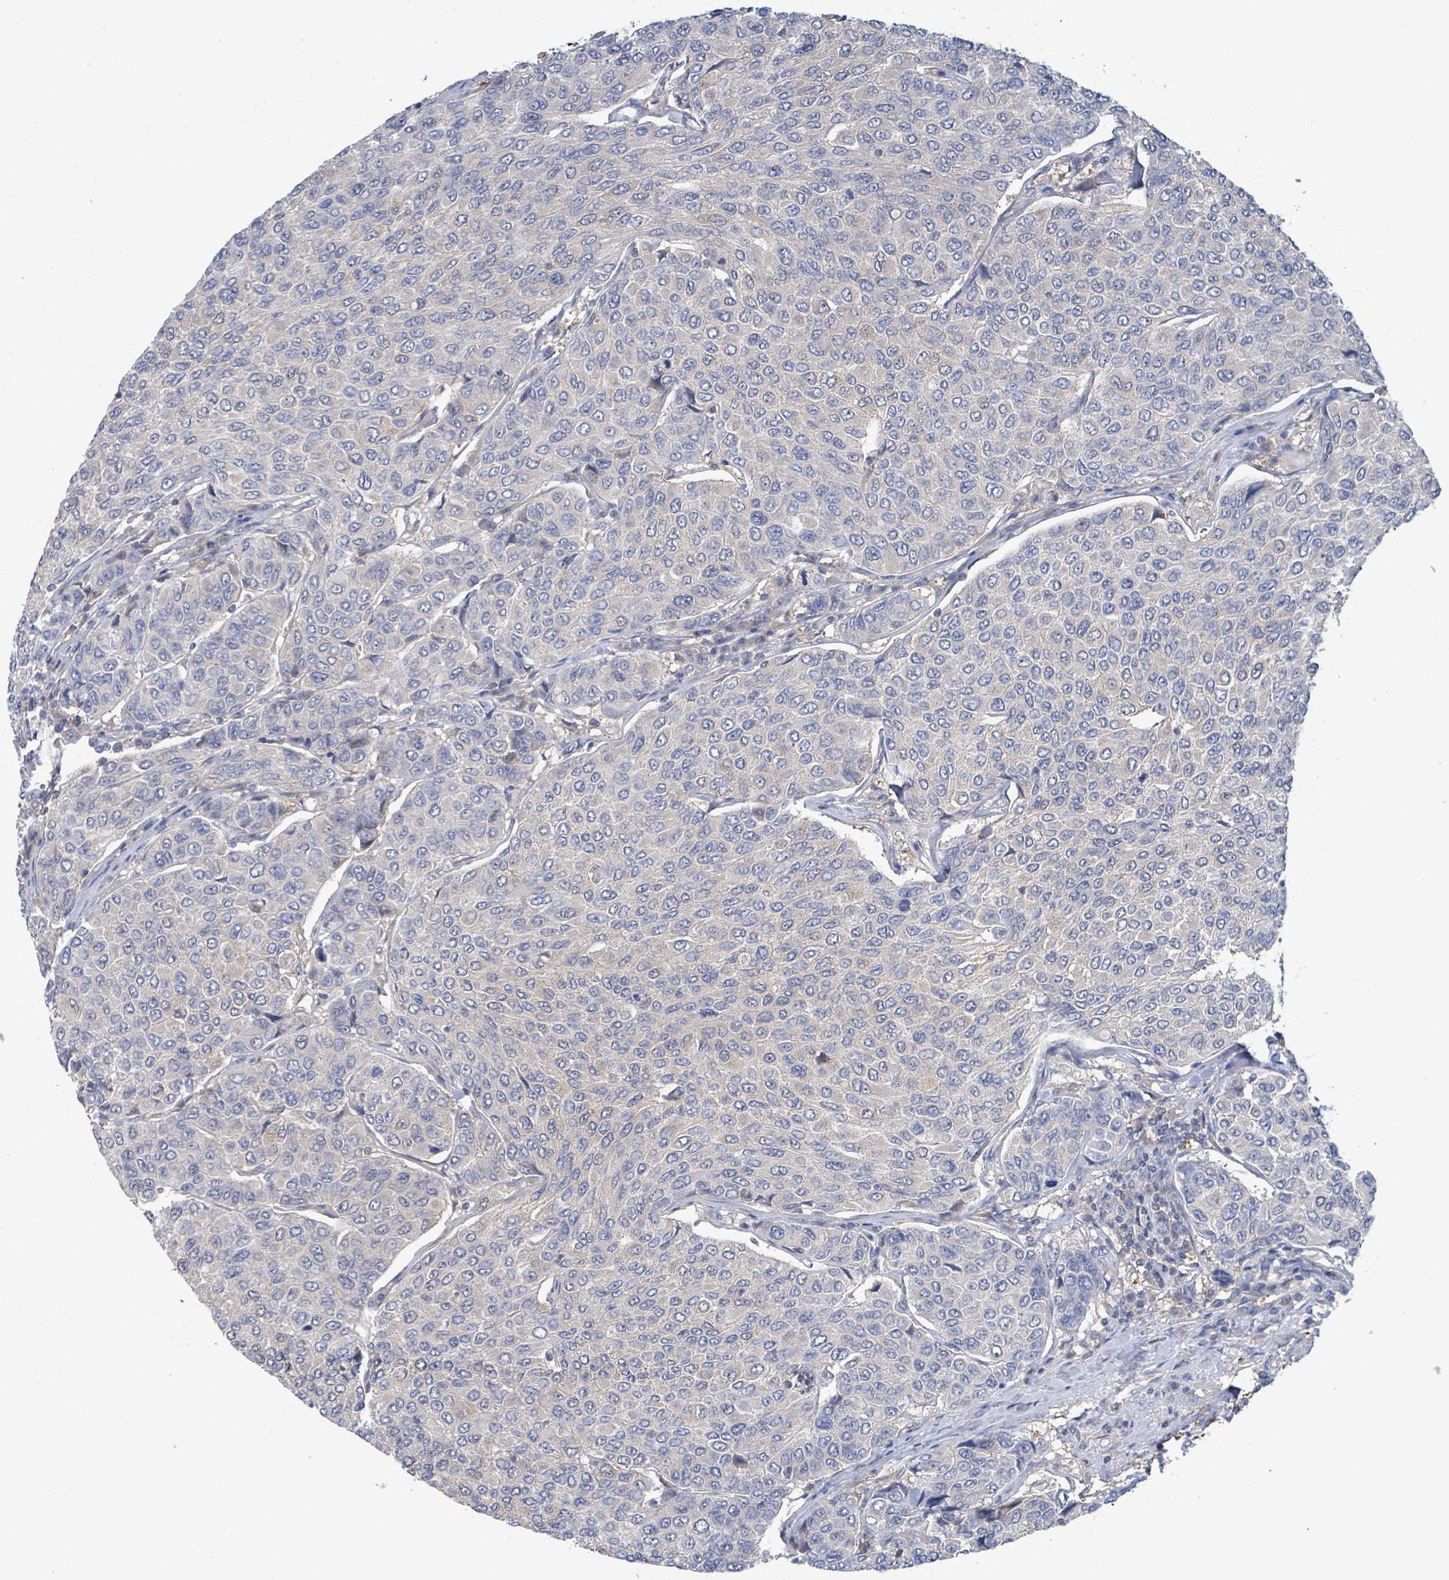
{"staining": {"intensity": "negative", "quantity": "none", "location": "none"}, "tissue": "breast cancer", "cell_type": "Tumor cells", "image_type": "cancer", "snomed": [{"axis": "morphology", "description": "Duct carcinoma"}, {"axis": "topography", "description": "Breast"}], "caption": "A photomicrograph of invasive ductal carcinoma (breast) stained for a protein shows no brown staining in tumor cells. (DAB (3,3'-diaminobenzidine) immunohistochemistry (IHC) with hematoxylin counter stain).", "gene": "PGAM1", "patient": {"sex": "female", "age": 55}}